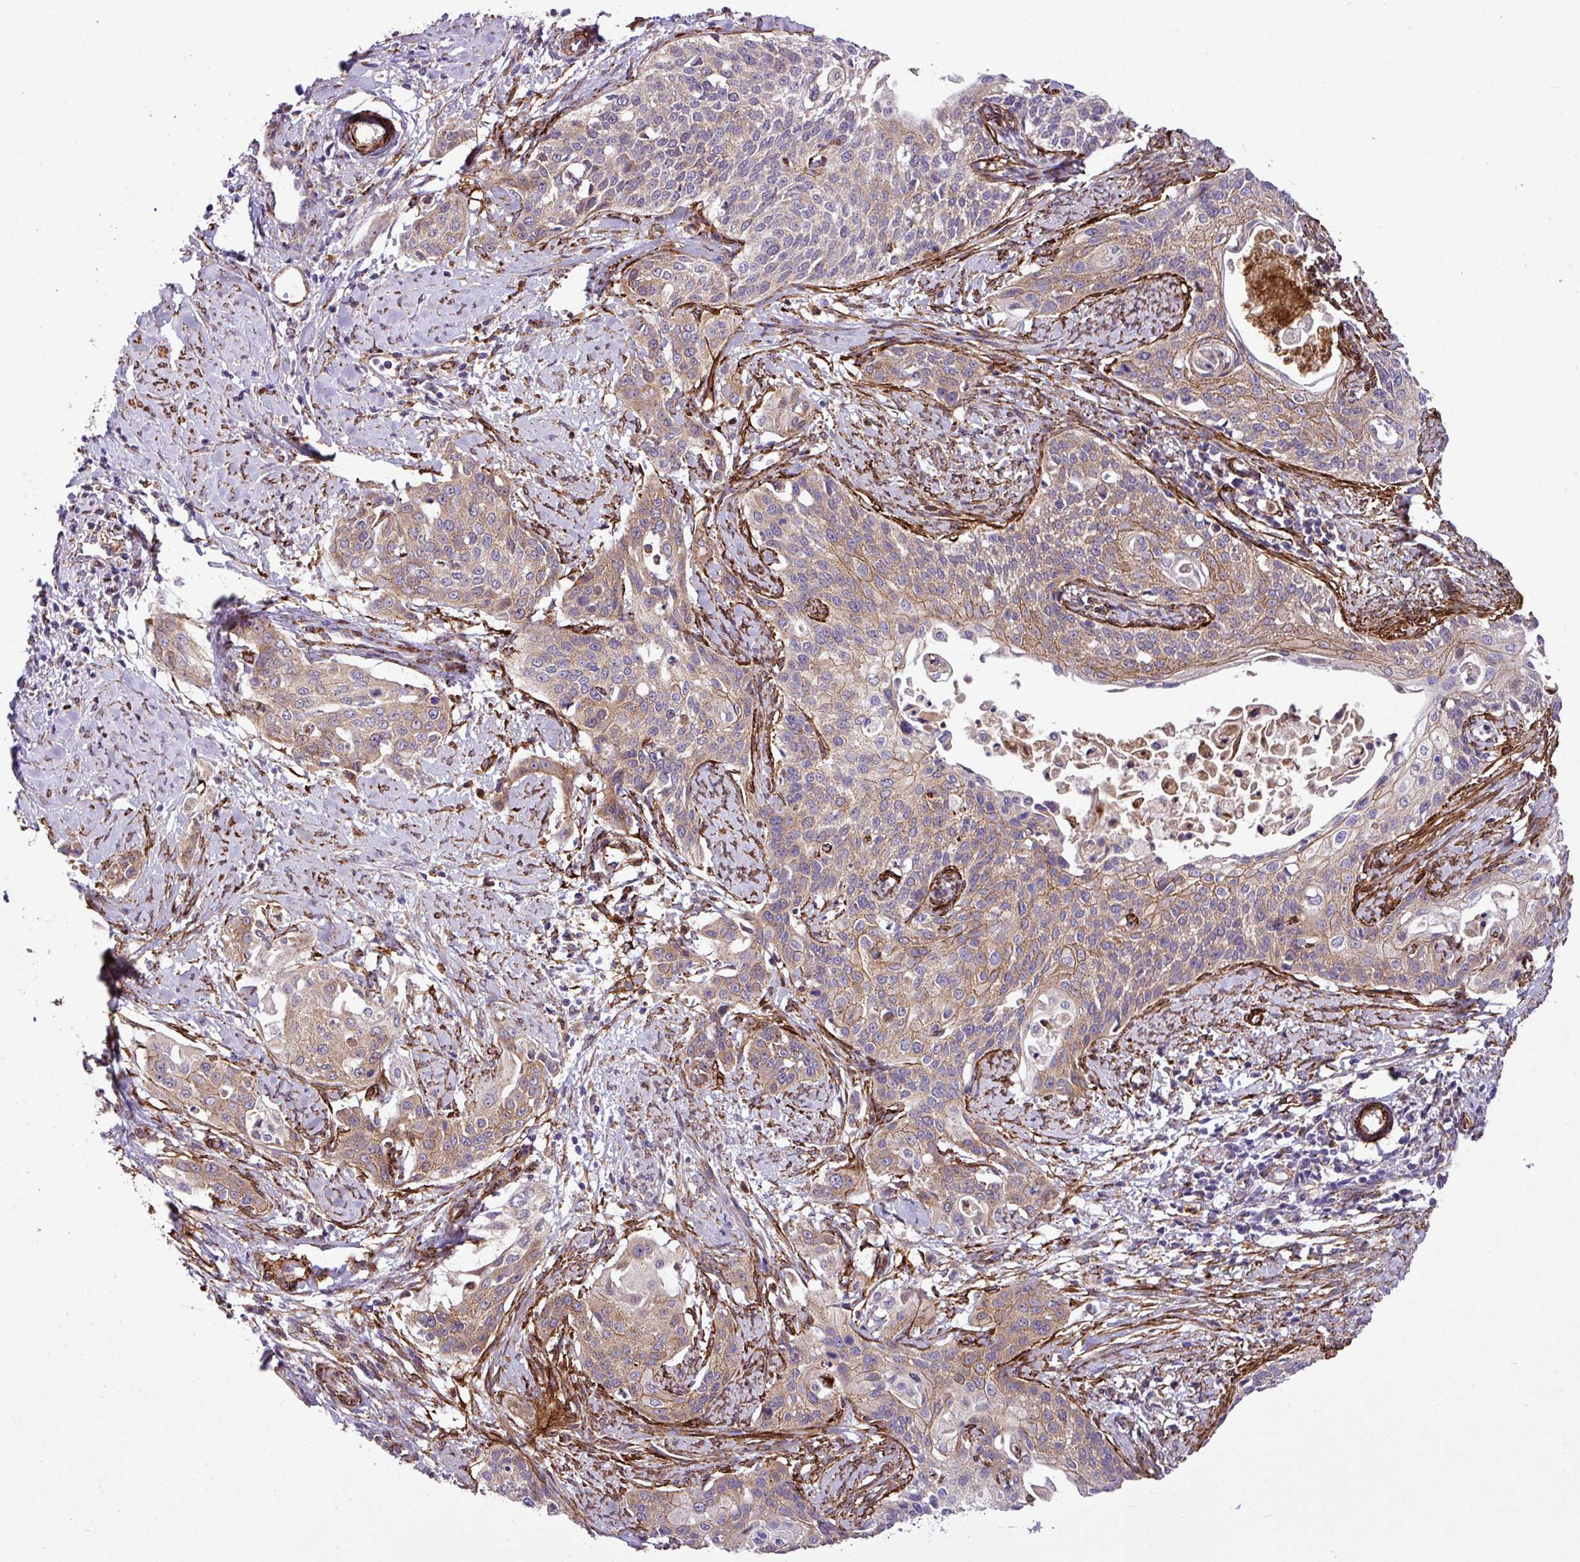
{"staining": {"intensity": "moderate", "quantity": "25%-75%", "location": "cytoplasmic/membranous"}, "tissue": "cervical cancer", "cell_type": "Tumor cells", "image_type": "cancer", "snomed": [{"axis": "morphology", "description": "Squamous cell carcinoma, NOS"}, {"axis": "topography", "description": "Cervix"}], "caption": "Immunohistochemical staining of human cervical cancer (squamous cell carcinoma) exhibits medium levels of moderate cytoplasmic/membranous protein expression in approximately 25%-75% of tumor cells. Nuclei are stained in blue.", "gene": "FAM47E", "patient": {"sex": "female", "age": 44}}